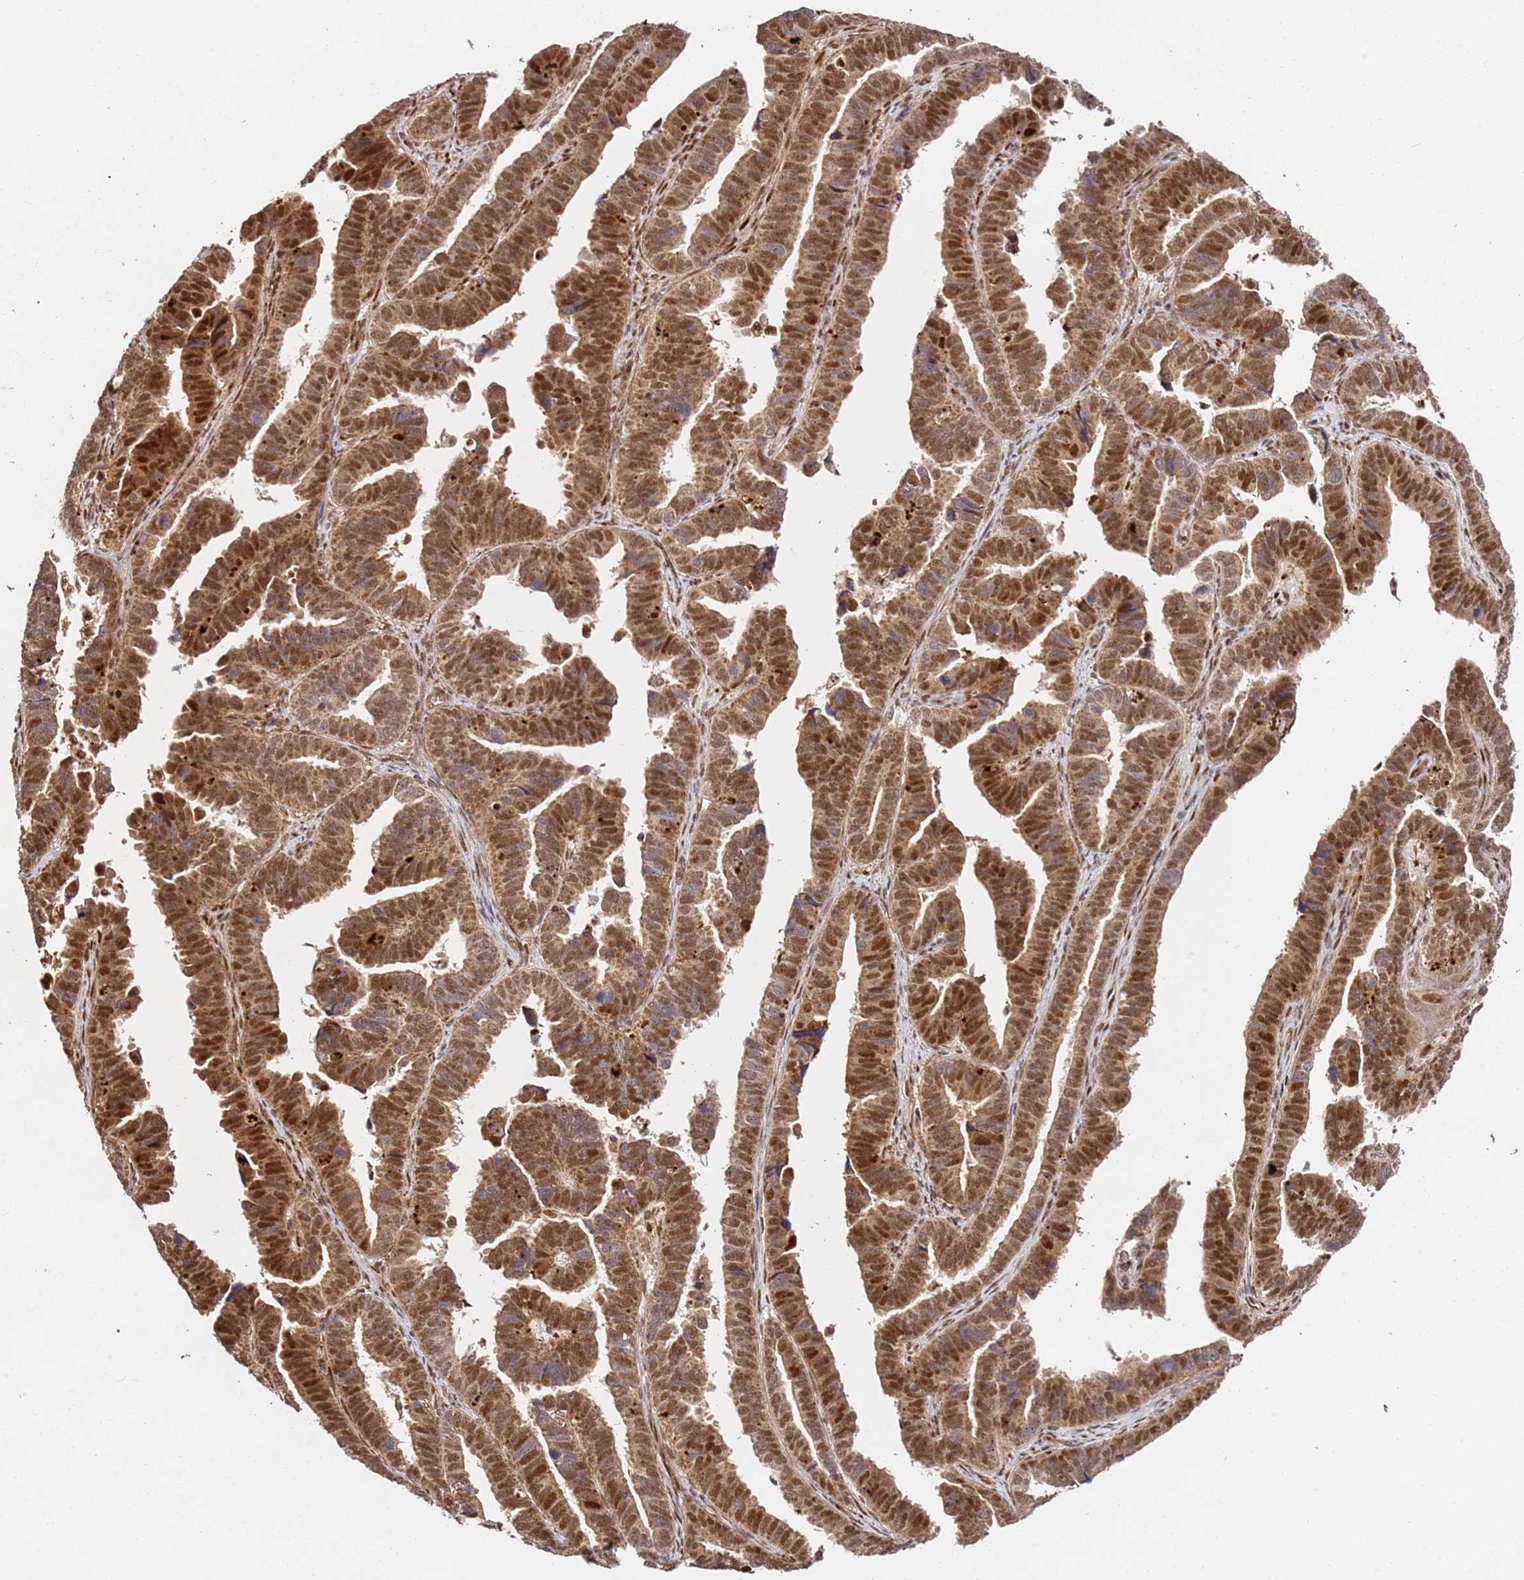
{"staining": {"intensity": "strong", "quantity": ">75%", "location": "cytoplasmic/membranous,nuclear"}, "tissue": "endometrial cancer", "cell_type": "Tumor cells", "image_type": "cancer", "snomed": [{"axis": "morphology", "description": "Adenocarcinoma, NOS"}, {"axis": "topography", "description": "Endometrium"}], "caption": "This image shows immunohistochemistry (IHC) staining of human endometrial cancer, with high strong cytoplasmic/membranous and nuclear positivity in about >75% of tumor cells.", "gene": "SMOX", "patient": {"sex": "female", "age": 75}}